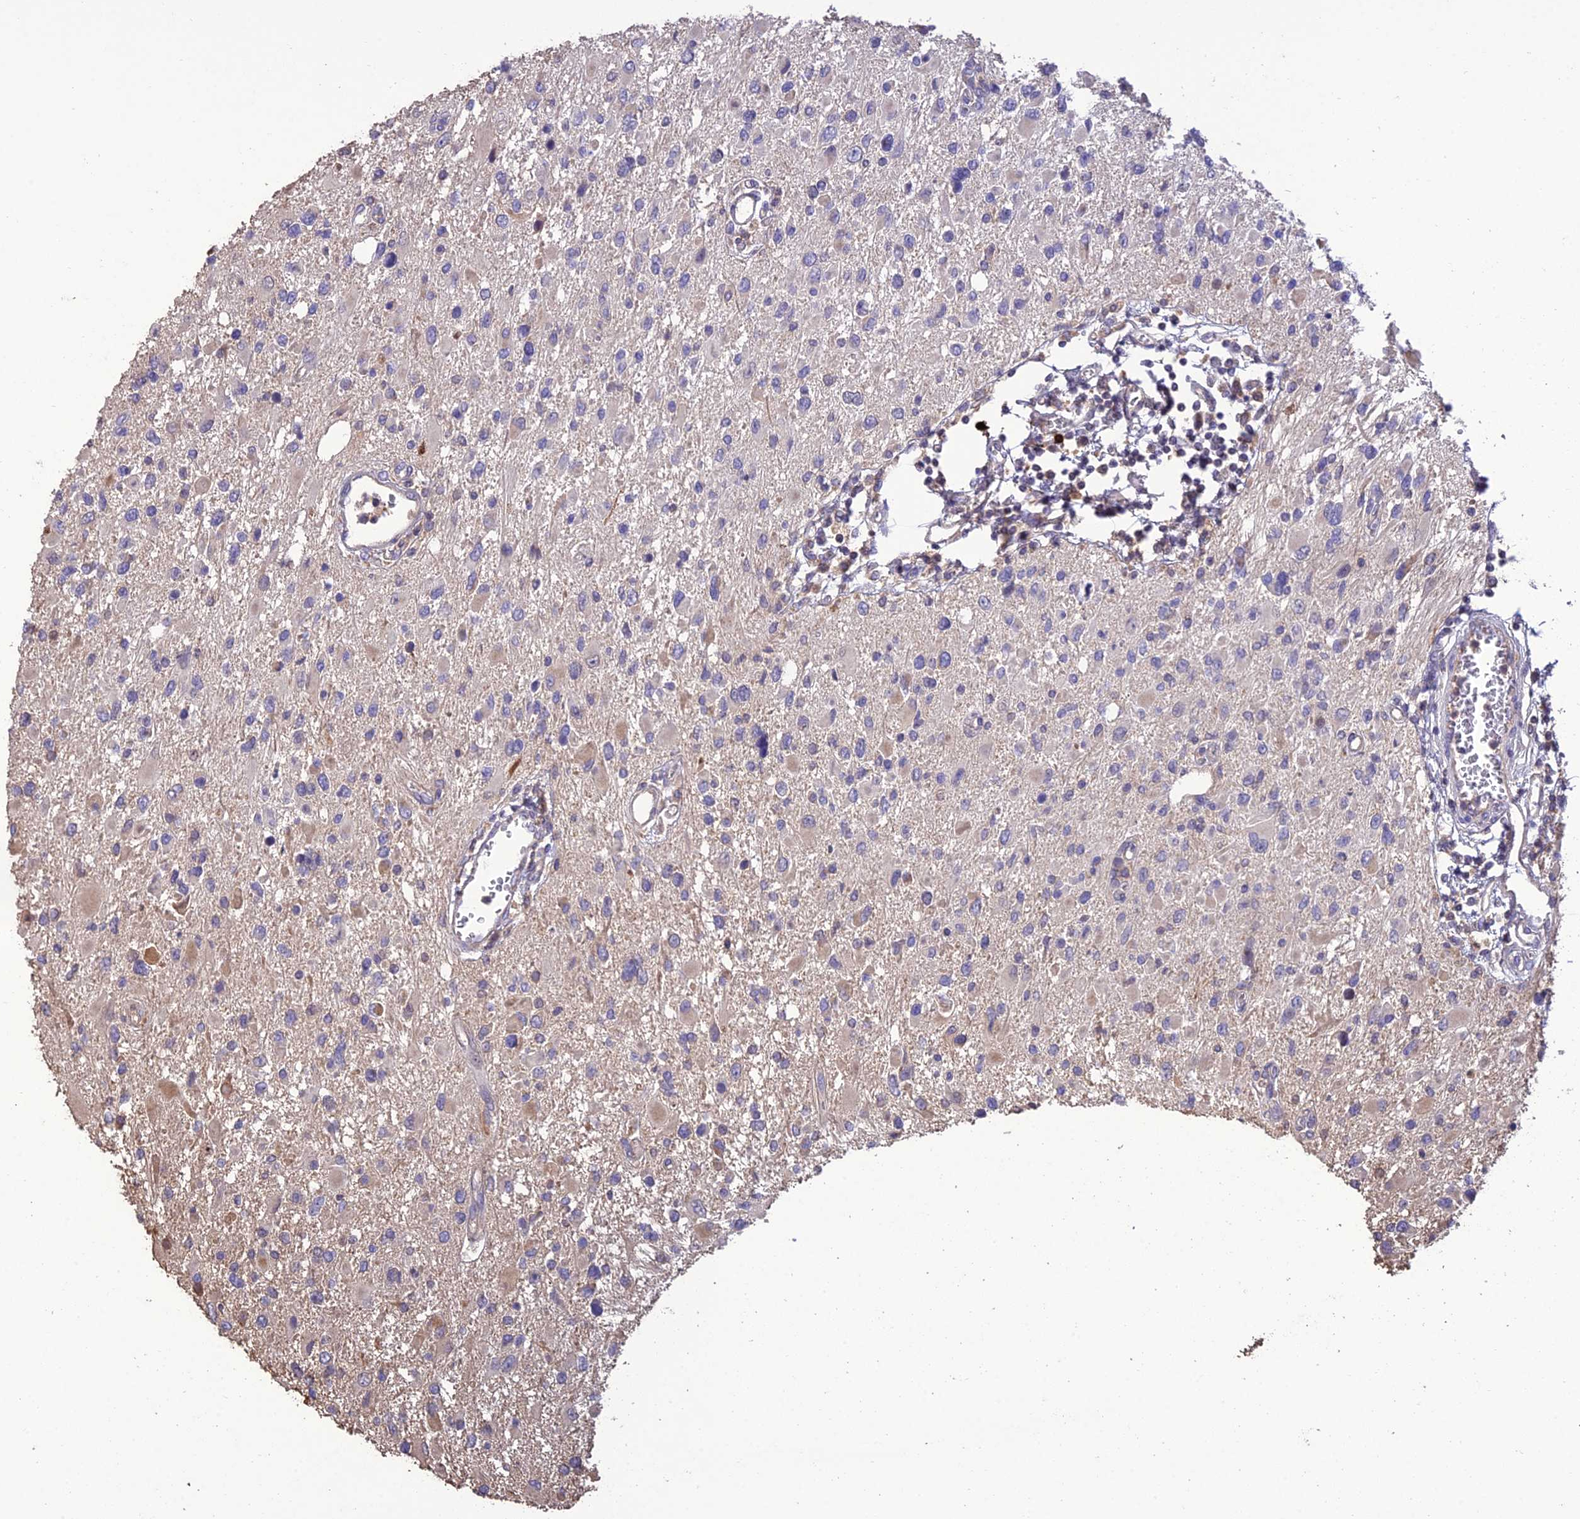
{"staining": {"intensity": "negative", "quantity": "none", "location": "none"}, "tissue": "glioma", "cell_type": "Tumor cells", "image_type": "cancer", "snomed": [{"axis": "morphology", "description": "Glioma, malignant, High grade"}, {"axis": "topography", "description": "Brain"}], "caption": "Tumor cells are negative for brown protein staining in glioma.", "gene": "MIOS", "patient": {"sex": "male", "age": 53}}